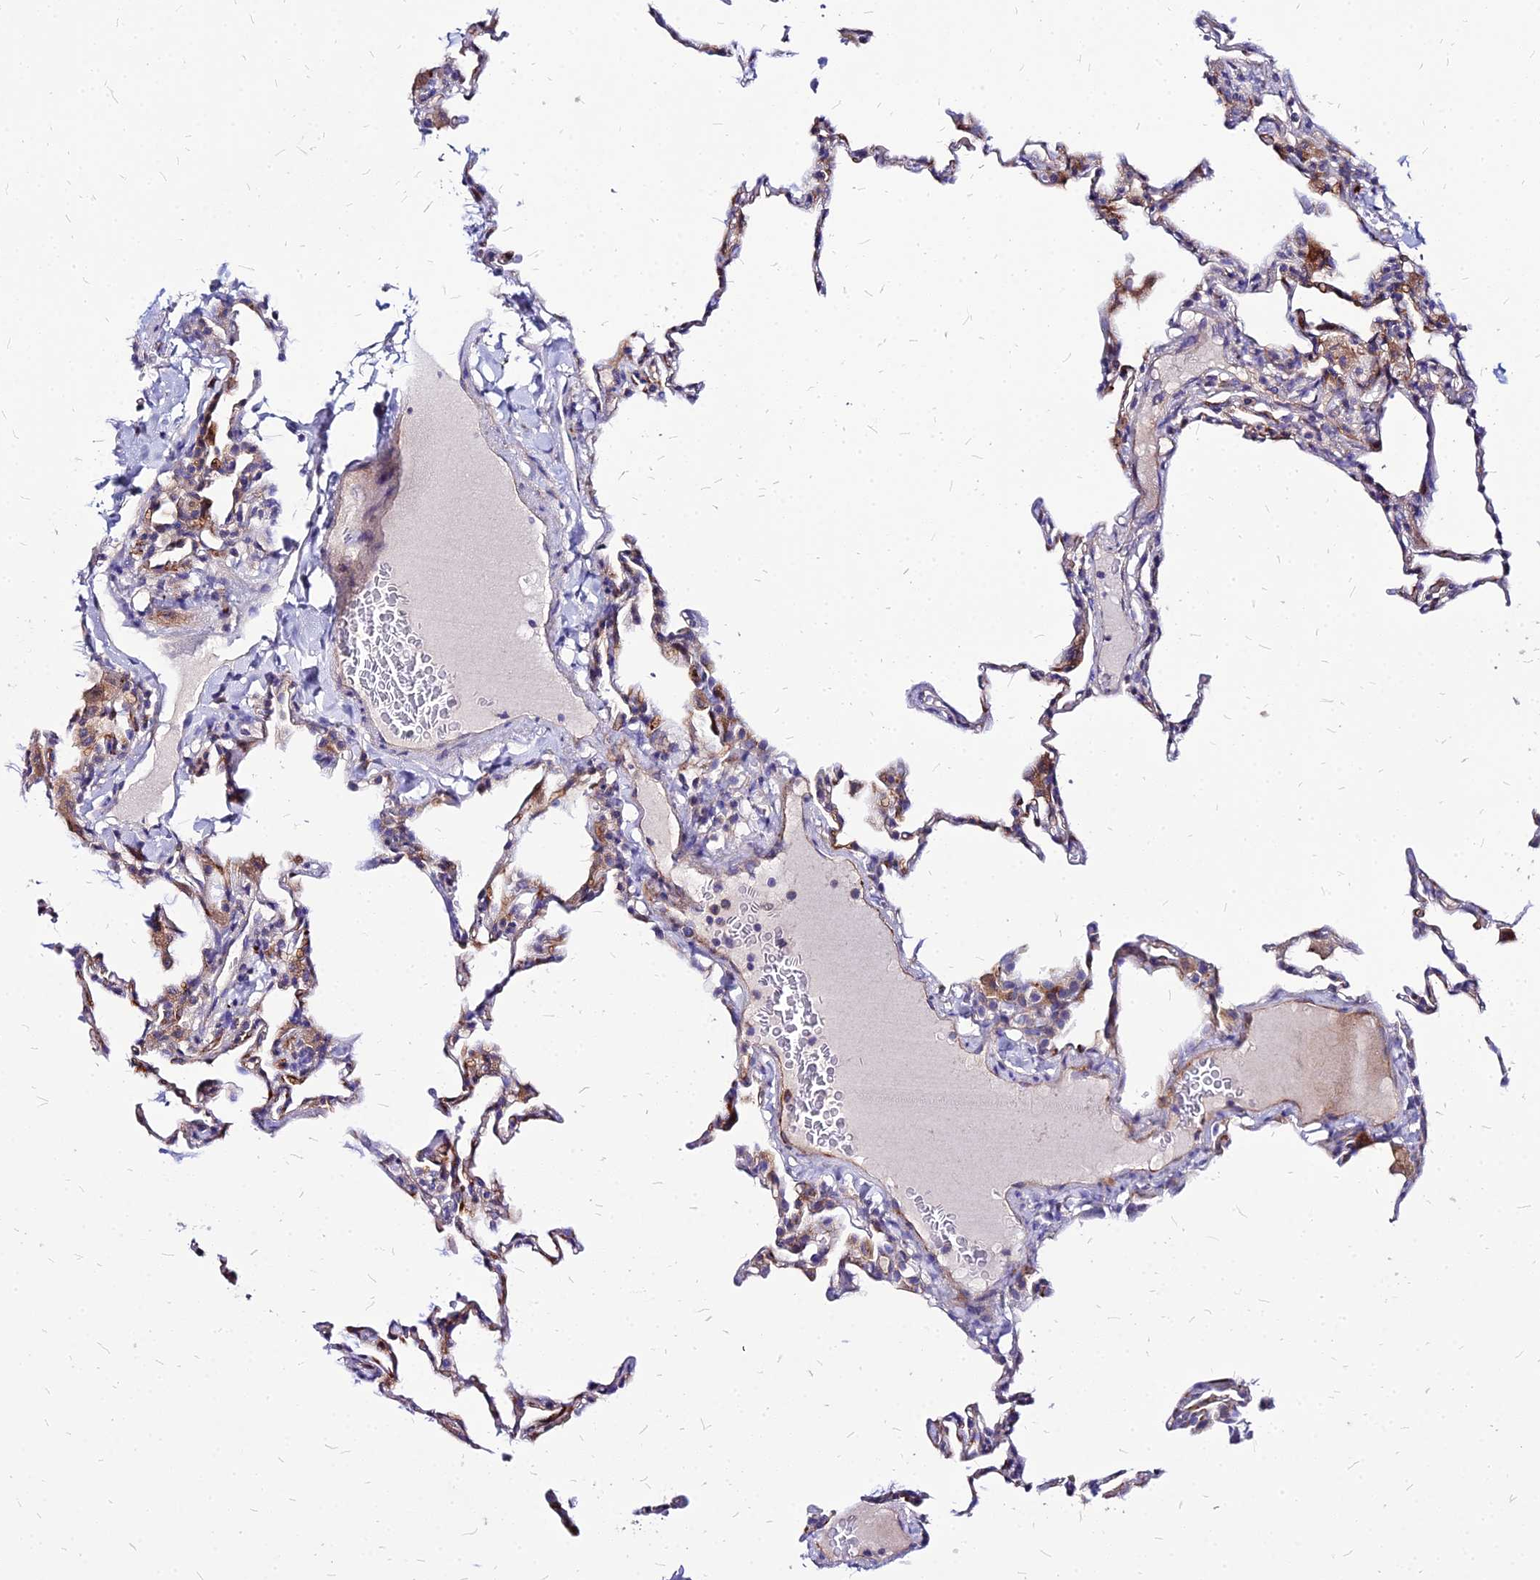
{"staining": {"intensity": "moderate", "quantity": "<25%", "location": "cytoplasmic/membranous"}, "tissue": "lung", "cell_type": "Alveolar cells", "image_type": "normal", "snomed": [{"axis": "morphology", "description": "Normal tissue, NOS"}, {"axis": "topography", "description": "Lung"}], "caption": "Normal lung reveals moderate cytoplasmic/membranous staining in approximately <25% of alveolar cells (DAB IHC with brightfield microscopy, high magnification)..", "gene": "COMMD10", "patient": {"sex": "male", "age": 20}}